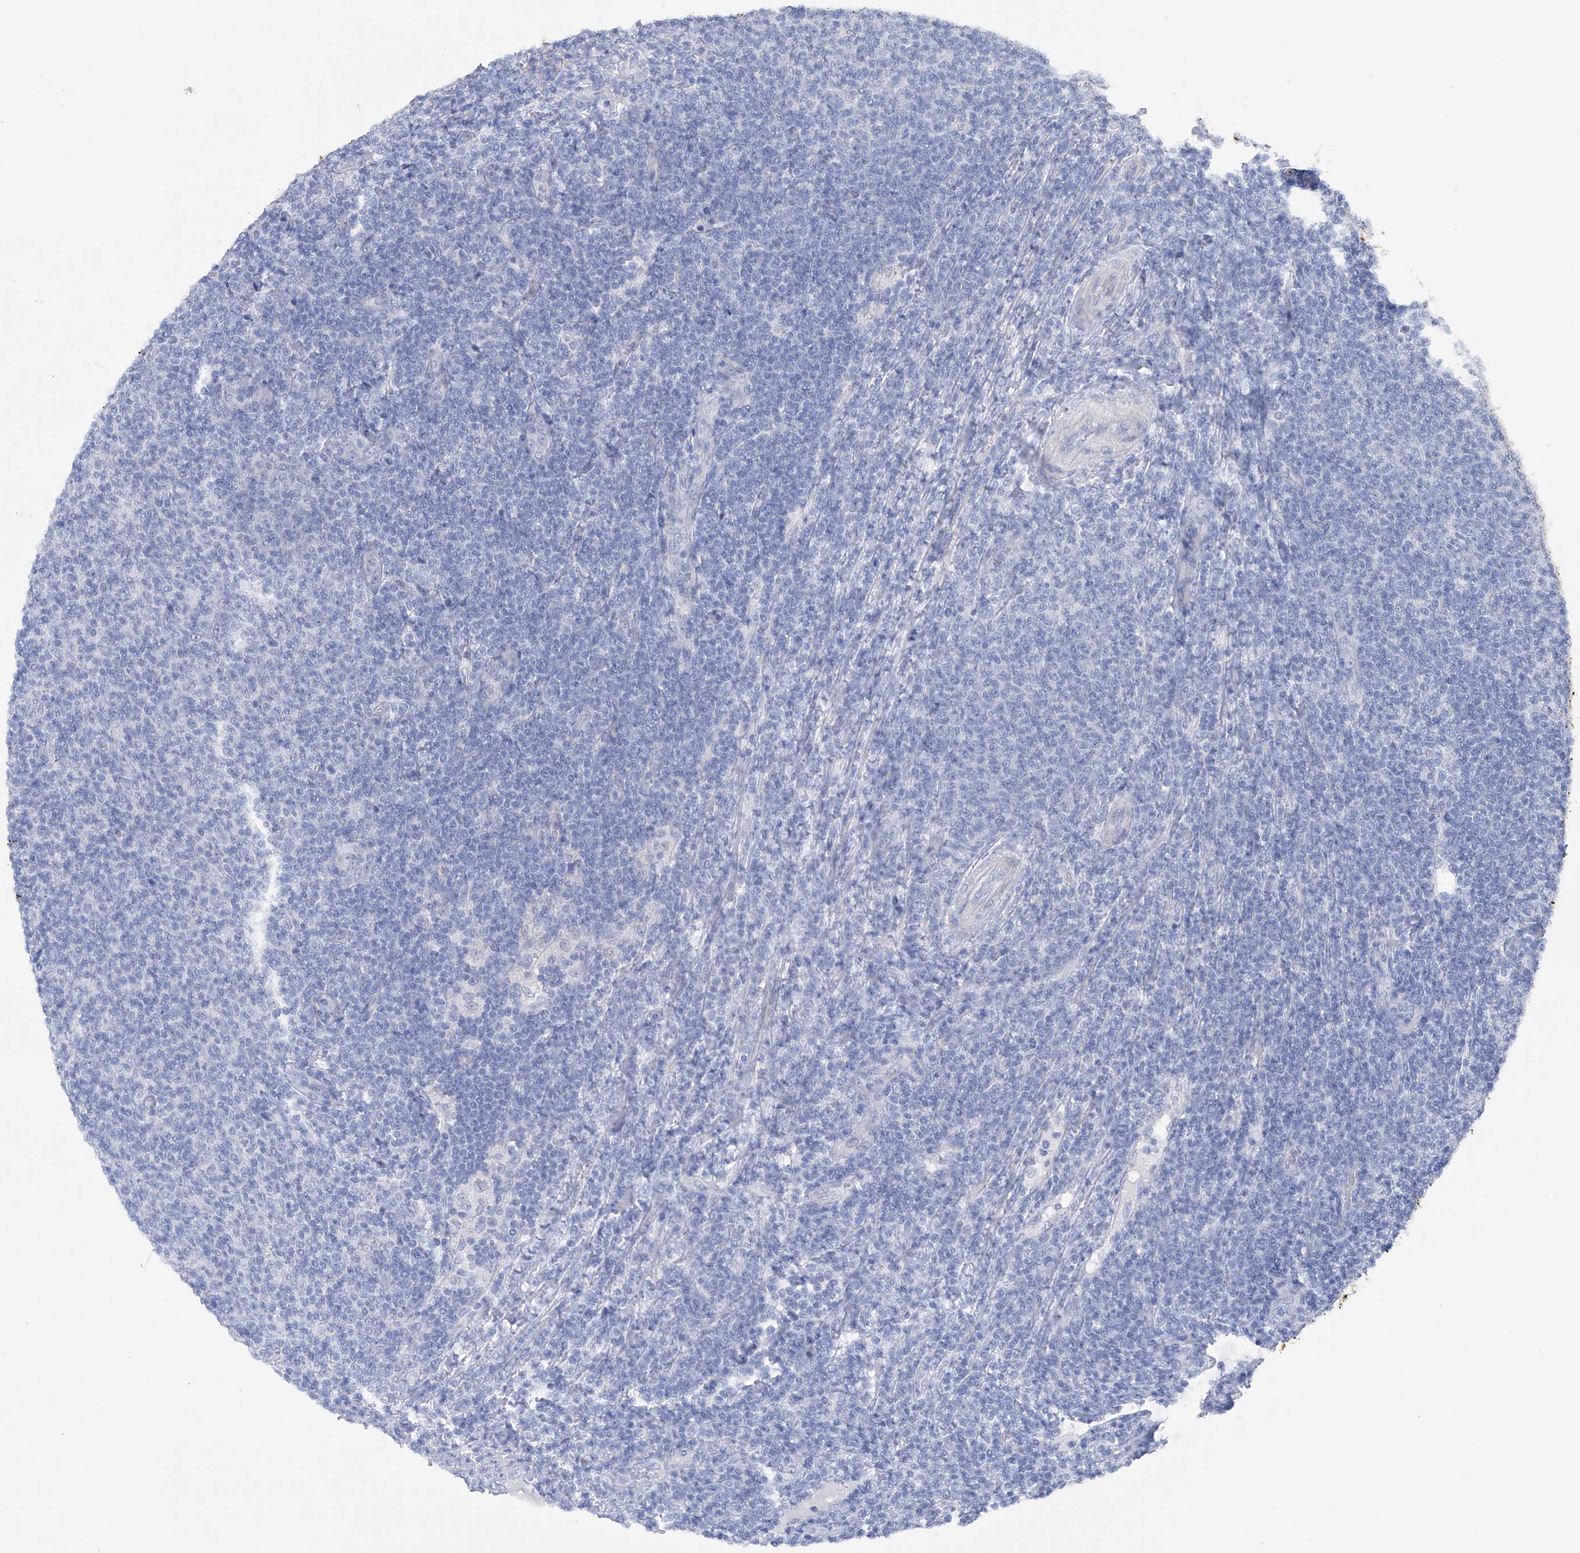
{"staining": {"intensity": "negative", "quantity": "none", "location": "none"}, "tissue": "lymphoma", "cell_type": "Tumor cells", "image_type": "cancer", "snomed": [{"axis": "morphology", "description": "Malignant lymphoma, non-Hodgkin's type, Low grade"}, {"axis": "topography", "description": "Lymph node"}], "caption": "Human lymphoma stained for a protein using immunohistochemistry exhibits no staining in tumor cells.", "gene": "ADRA1A", "patient": {"sex": "male", "age": 66}}